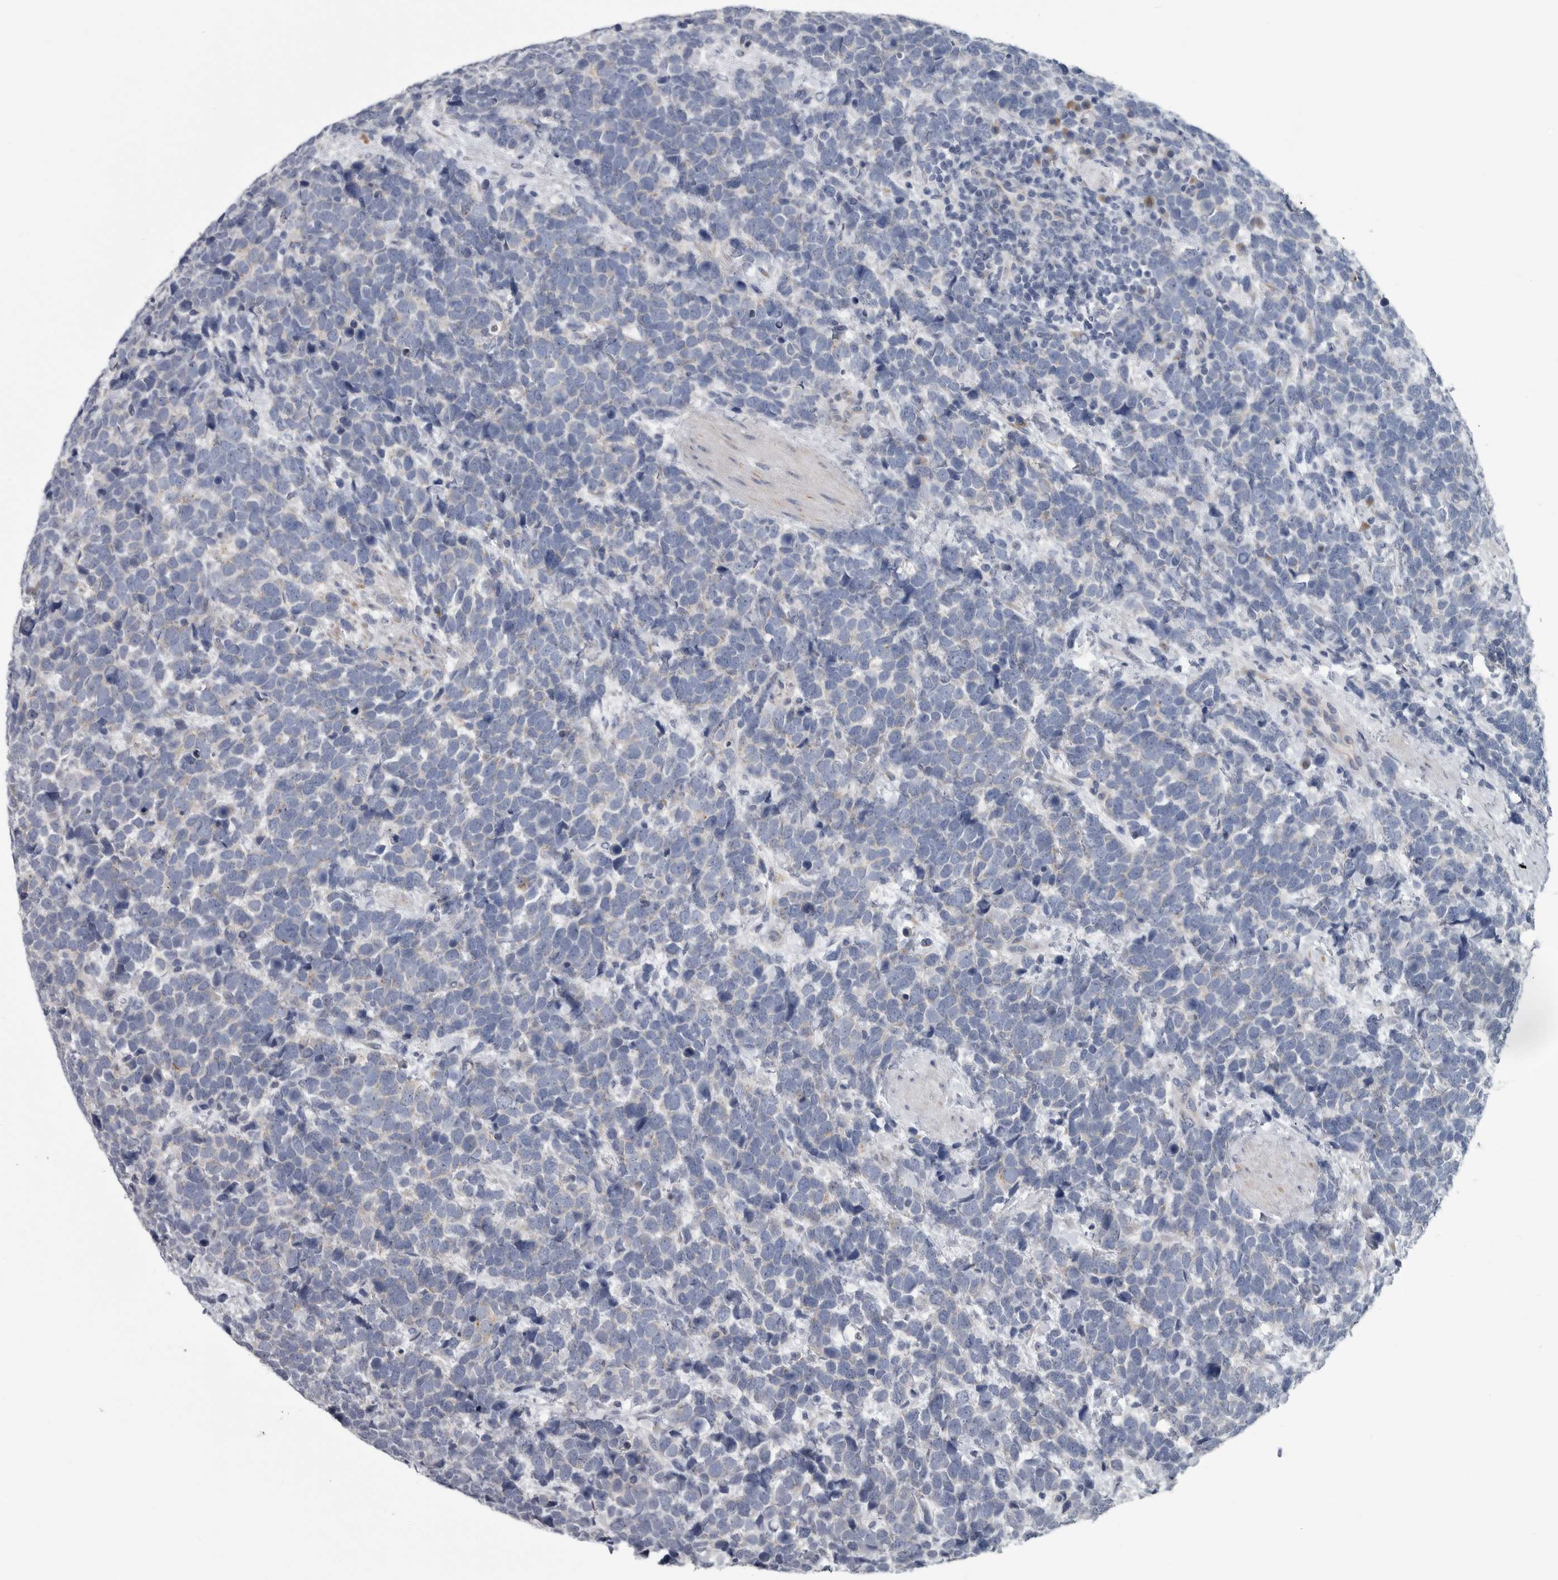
{"staining": {"intensity": "negative", "quantity": "none", "location": "none"}, "tissue": "urothelial cancer", "cell_type": "Tumor cells", "image_type": "cancer", "snomed": [{"axis": "morphology", "description": "Urothelial carcinoma, High grade"}, {"axis": "topography", "description": "Urinary bladder"}], "caption": "Immunohistochemical staining of human urothelial carcinoma (high-grade) reveals no significant expression in tumor cells. (Stains: DAB immunohistochemistry with hematoxylin counter stain, Microscopy: brightfield microscopy at high magnification).", "gene": "MYOC", "patient": {"sex": "female", "age": 82}}